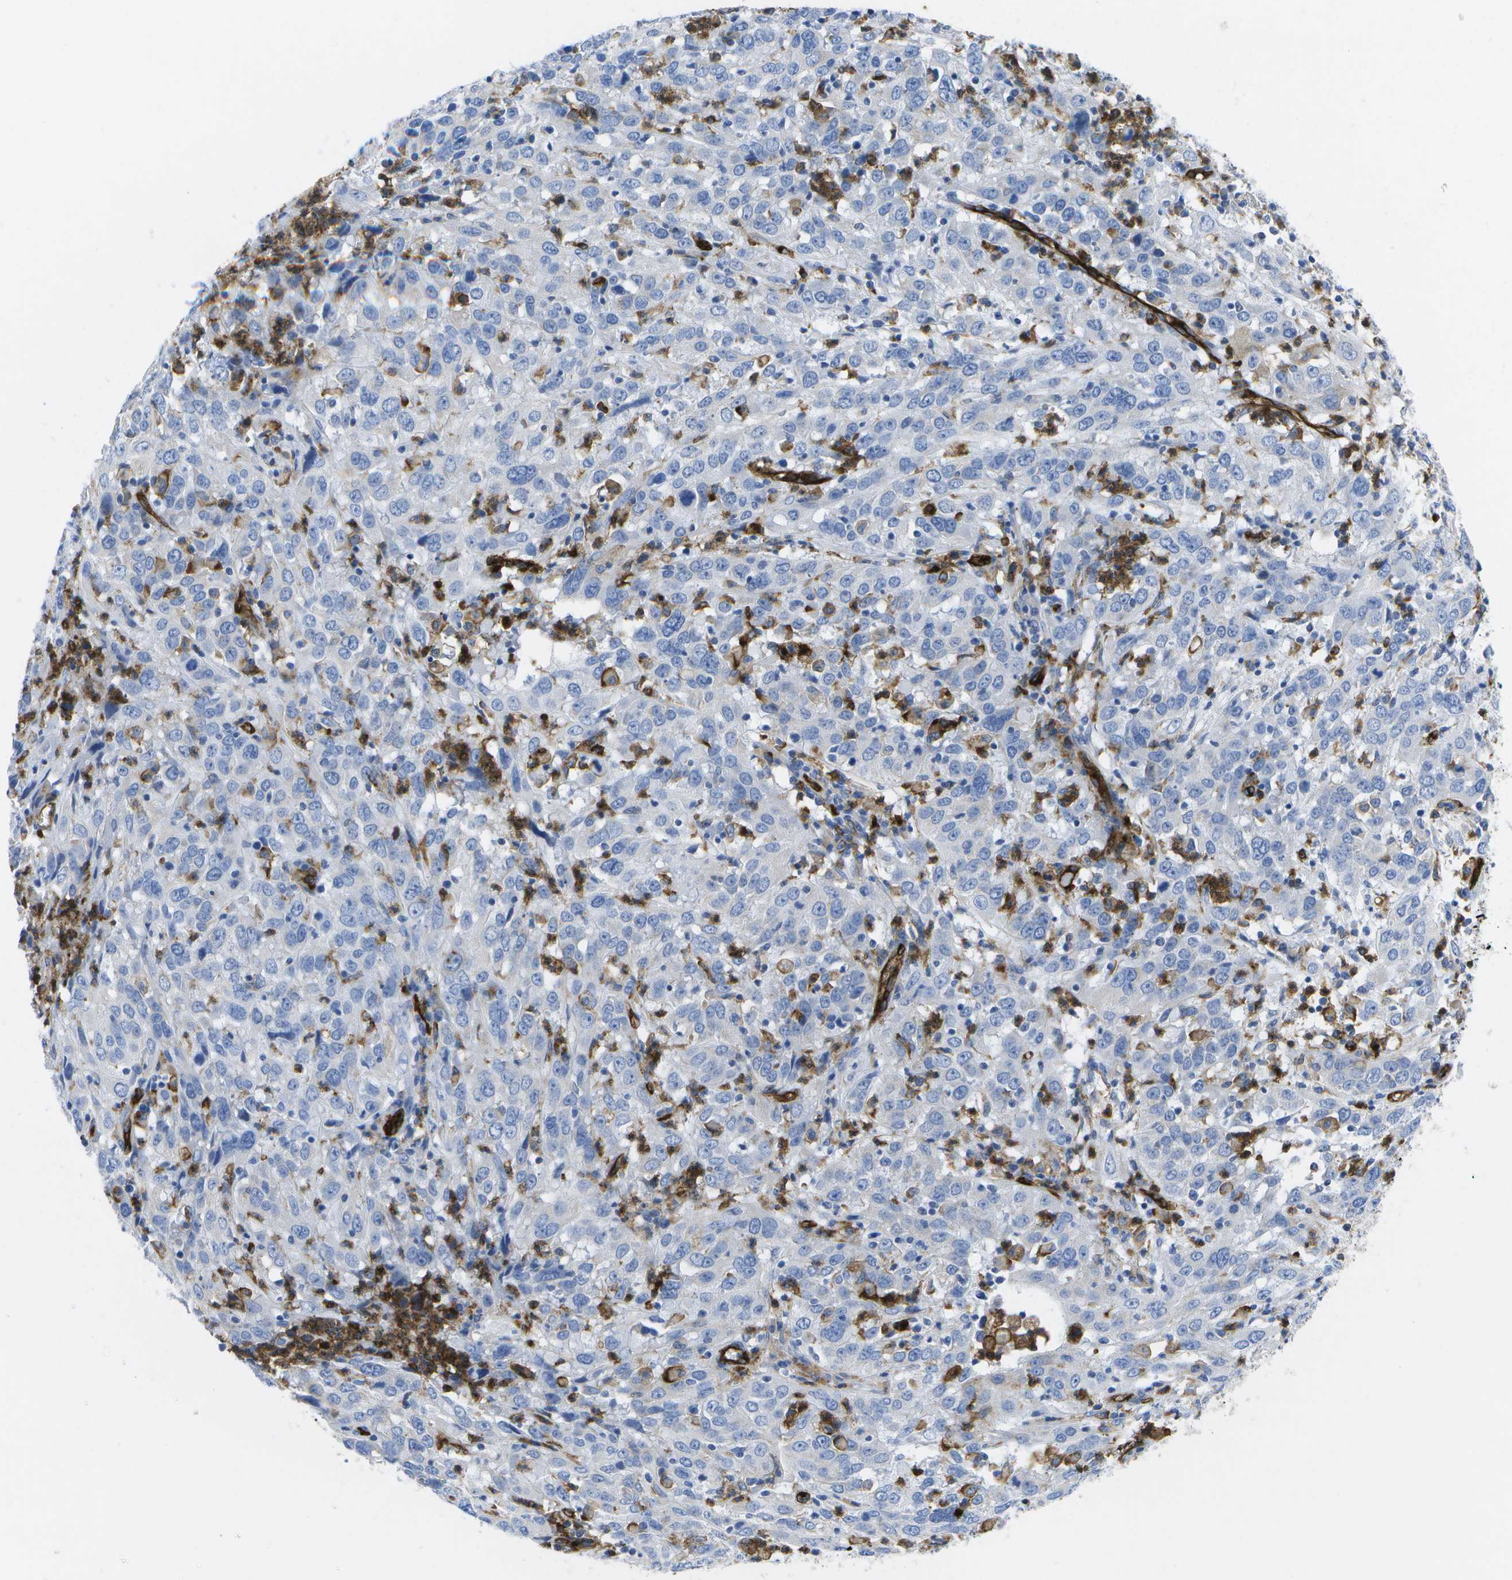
{"staining": {"intensity": "negative", "quantity": "none", "location": "none"}, "tissue": "cervical cancer", "cell_type": "Tumor cells", "image_type": "cancer", "snomed": [{"axis": "morphology", "description": "Squamous cell carcinoma, NOS"}, {"axis": "topography", "description": "Cervix"}], "caption": "Tumor cells are negative for protein expression in human squamous cell carcinoma (cervical). (Immunohistochemistry, brightfield microscopy, high magnification).", "gene": "DYSF", "patient": {"sex": "female", "age": 32}}